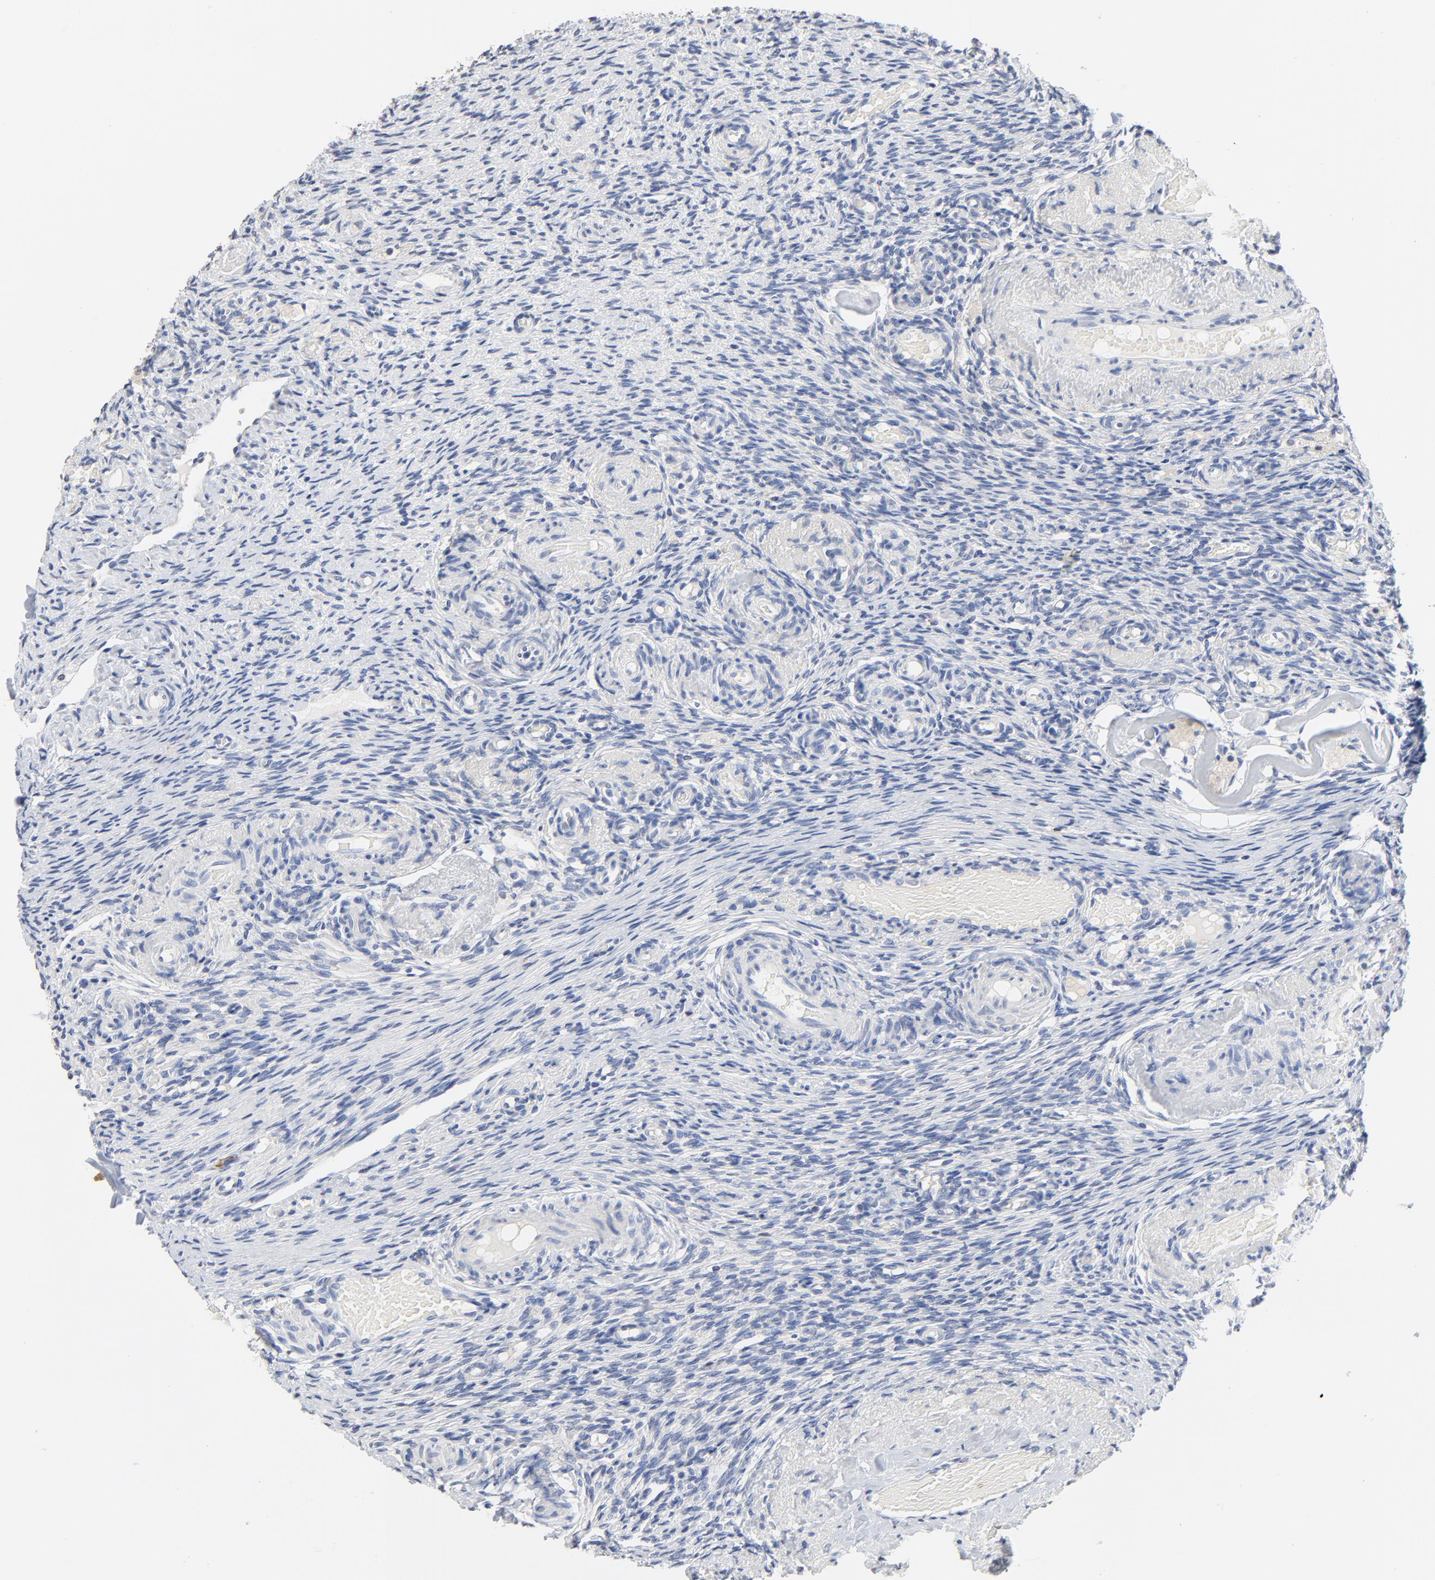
{"staining": {"intensity": "negative", "quantity": "none", "location": "none"}, "tissue": "ovary", "cell_type": "Follicle cells", "image_type": "normal", "snomed": [{"axis": "morphology", "description": "Normal tissue, NOS"}, {"axis": "topography", "description": "Ovary"}], "caption": "High power microscopy histopathology image of an IHC photomicrograph of unremarkable ovary, revealing no significant expression in follicle cells. (Immunohistochemistry (ihc), brightfield microscopy, high magnification).", "gene": "FBXL5", "patient": {"sex": "female", "age": 60}}